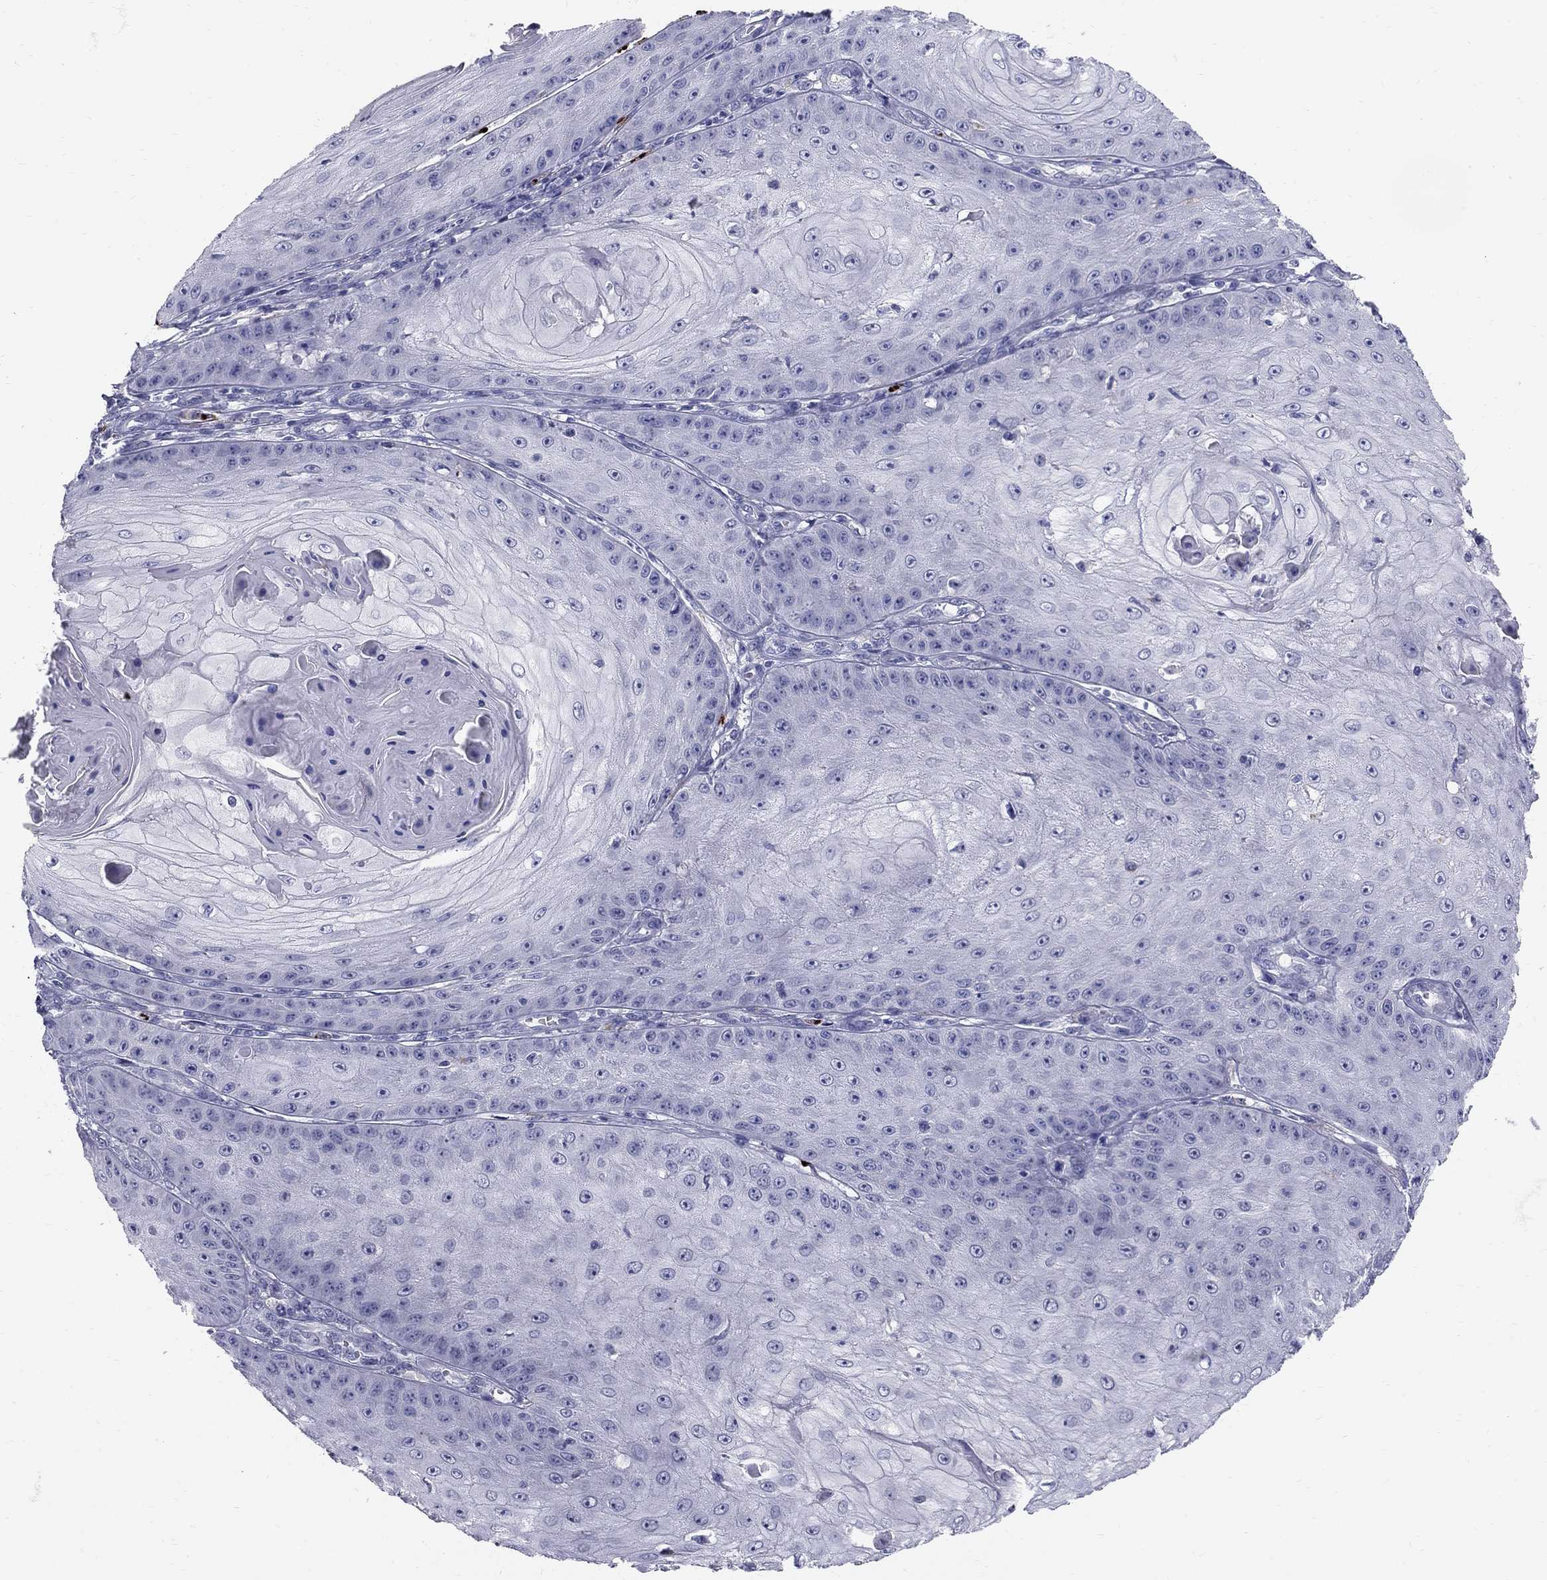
{"staining": {"intensity": "negative", "quantity": "none", "location": "none"}, "tissue": "skin cancer", "cell_type": "Tumor cells", "image_type": "cancer", "snomed": [{"axis": "morphology", "description": "Squamous cell carcinoma, NOS"}, {"axis": "topography", "description": "Skin"}], "caption": "A micrograph of human skin cancer (squamous cell carcinoma) is negative for staining in tumor cells.", "gene": "TP53TG5", "patient": {"sex": "male", "age": 70}}